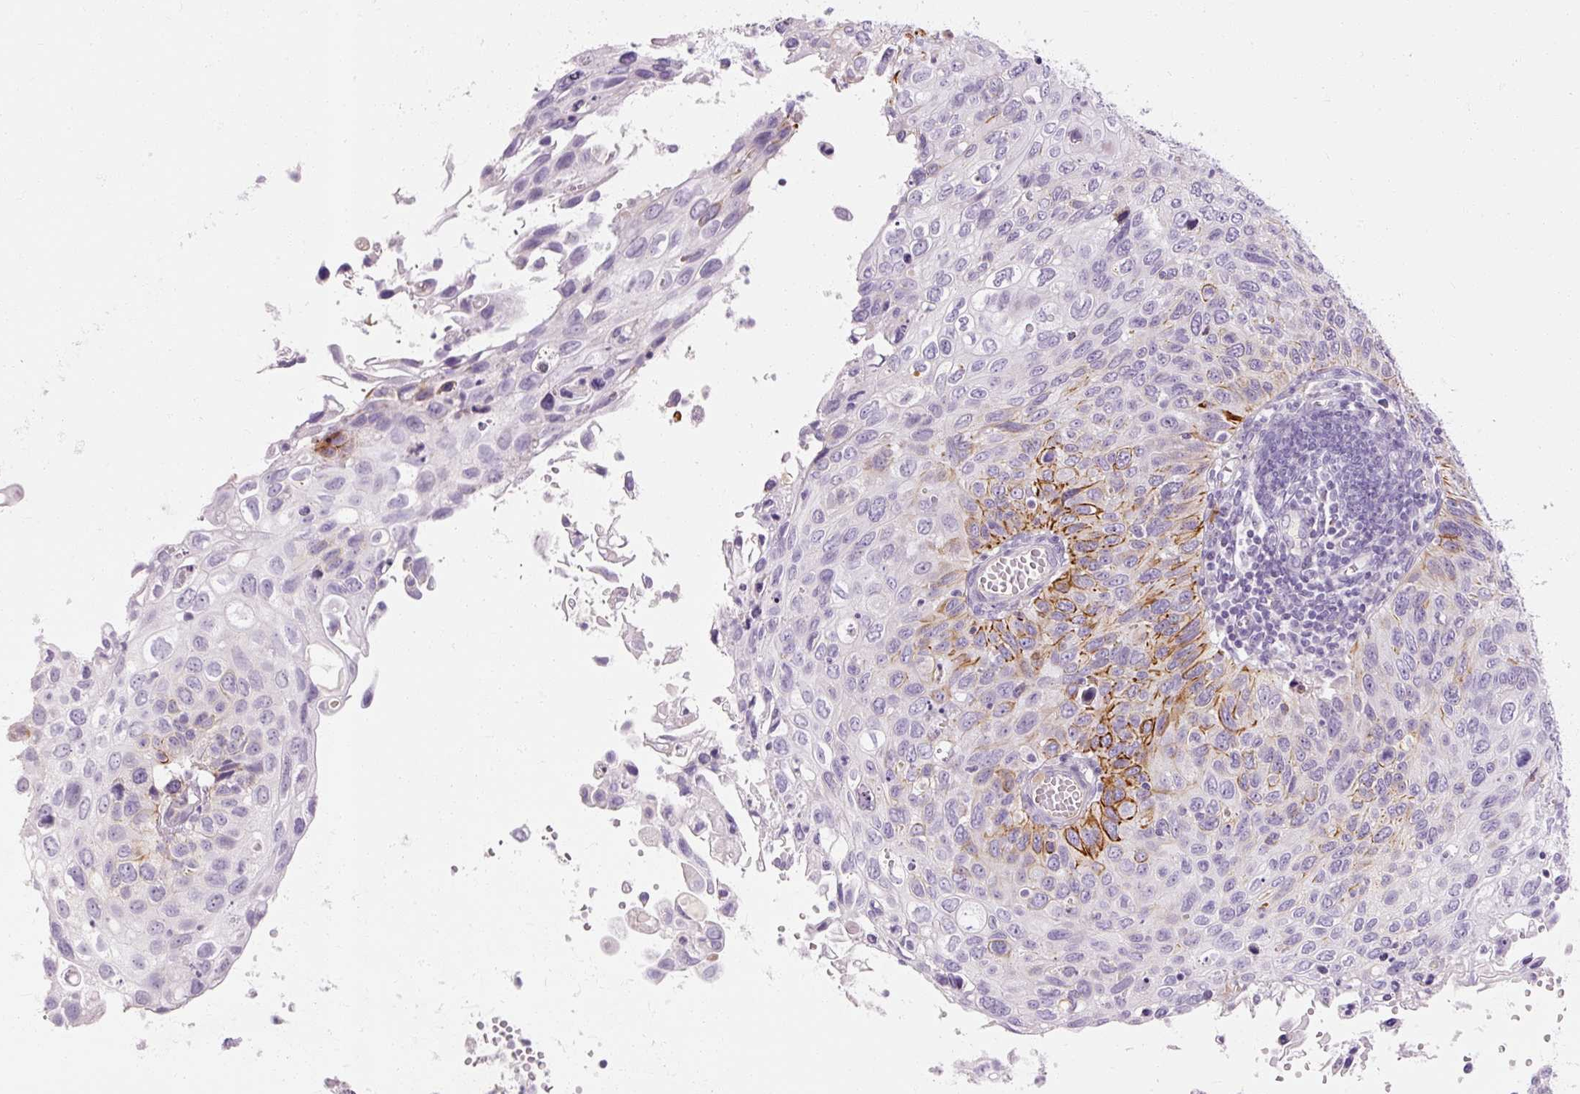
{"staining": {"intensity": "strong", "quantity": "25%-75%", "location": "cytoplasmic/membranous"}, "tissue": "cervical cancer", "cell_type": "Tumor cells", "image_type": "cancer", "snomed": [{"axis": "morphology", "description": "Squamous cell carcinoma, NOS"}, {"axis": "topography", "description": "Cervix"}], "caption": "Immunohistochemical staining of human cervical cancer (squamous cell carcinoma) shows high levels of strong cytoplasmic/membranous positivity in approximately 25%-75% of tumor cells.", "gene": "NFE2L3", "patient": {"sex": "female", "age": 70}}